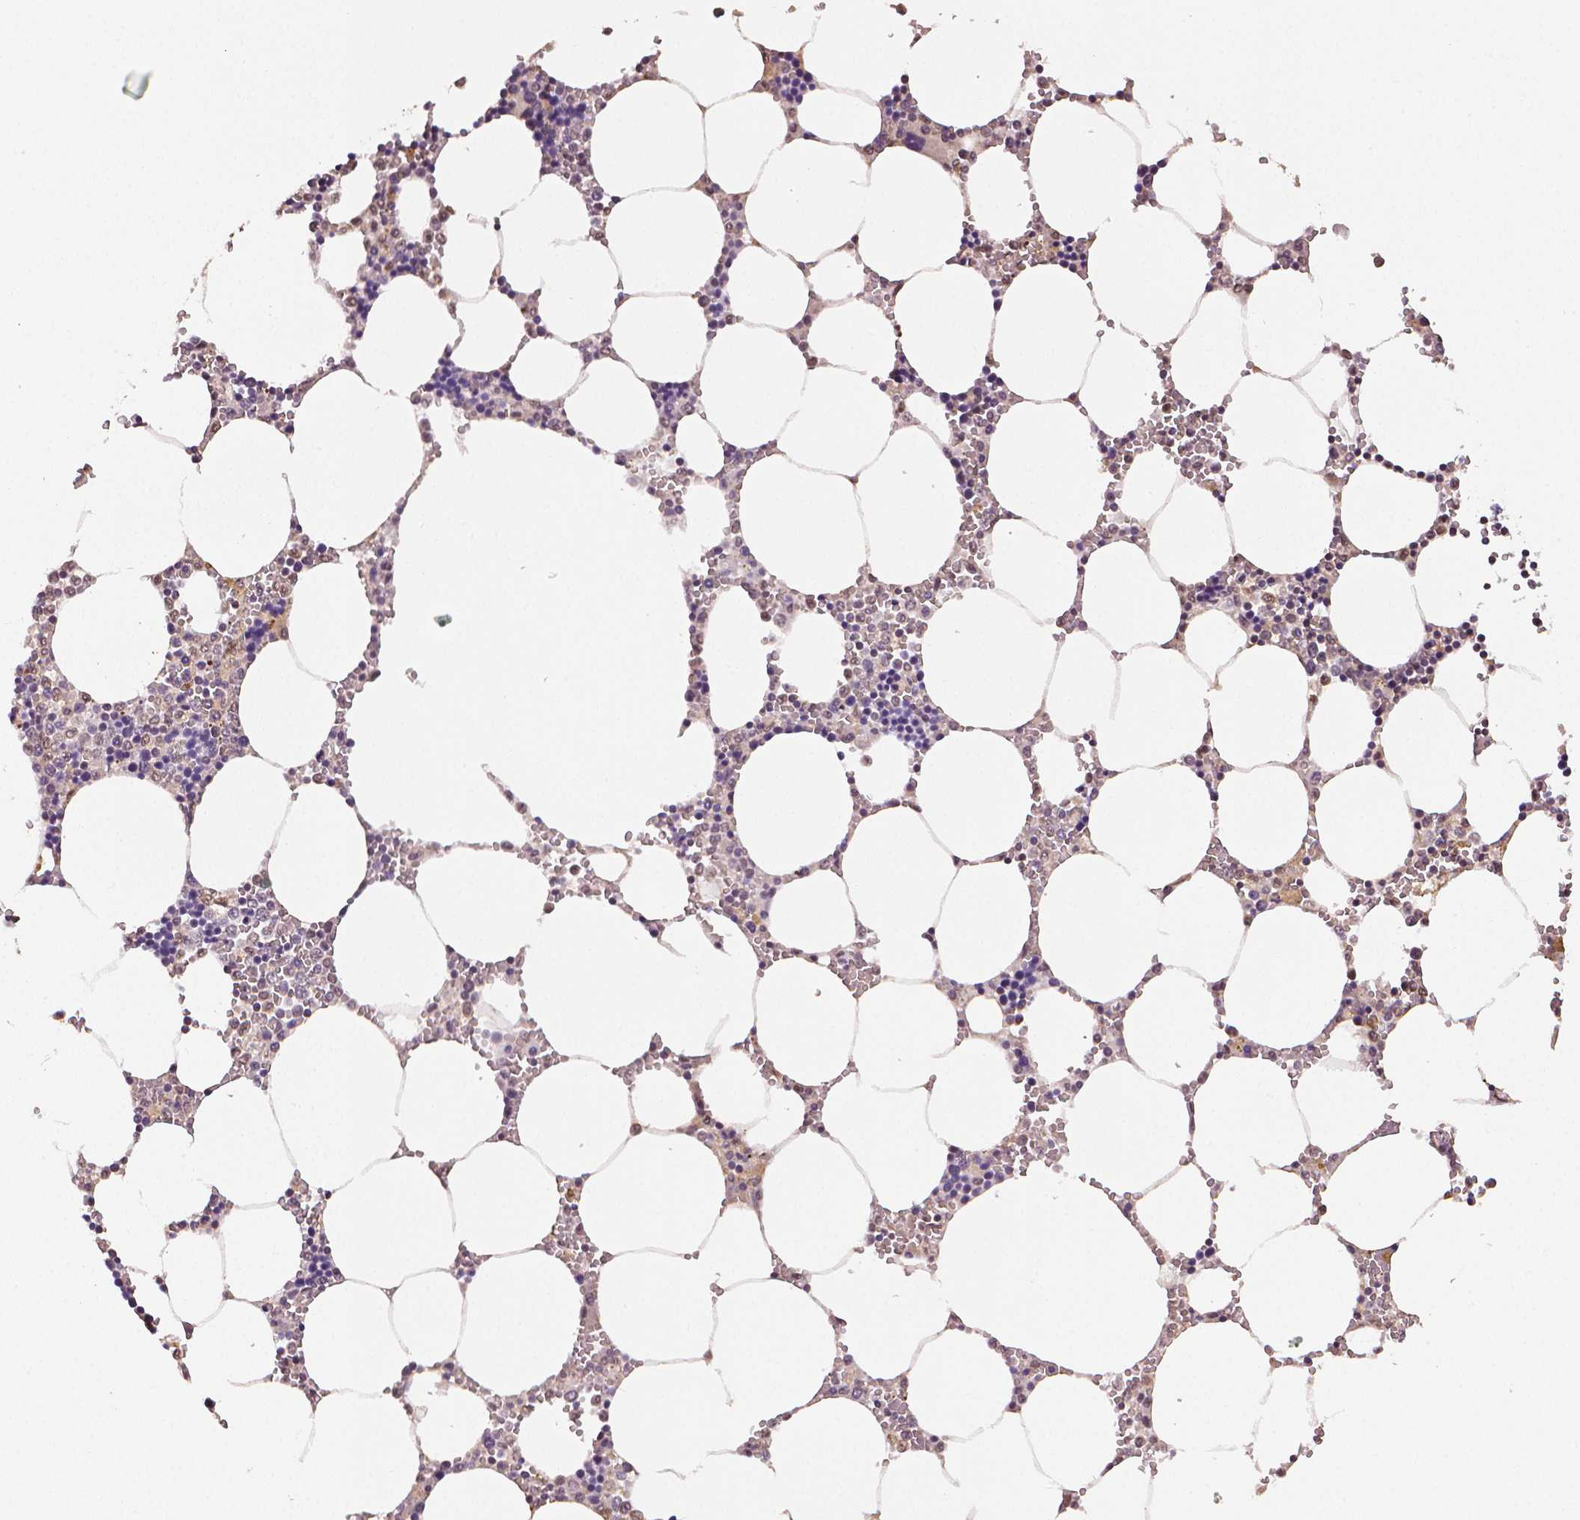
{"staining": {"intensity": "strong", "quantity": "25%-75%", "location": "cytoplasmic/membranous"}, "tissue": "bone marrow", "cell_type": "Hematopoietic cells", "image_type": "normal", "snomed": [{"axis": "morphology", "description": "Normal tissue, NOS"}, {"axis": "topography", "description": "Bone marrow"}], "caption": "Immunohistochemical staining of benign human bone marrow reveals 25%-75% levels of strong cytoplasmic/membranous protein positivity in approximately 25%-75% of hematopoietic cells. The staining was performed using DAB (3,3'-diaminobenzidine), with brown indicating positive protein expression. Nuclei are stained blue with hematoxylin.", "gene": "STAT3", "patient": {"sex": "male", "age": 54}}